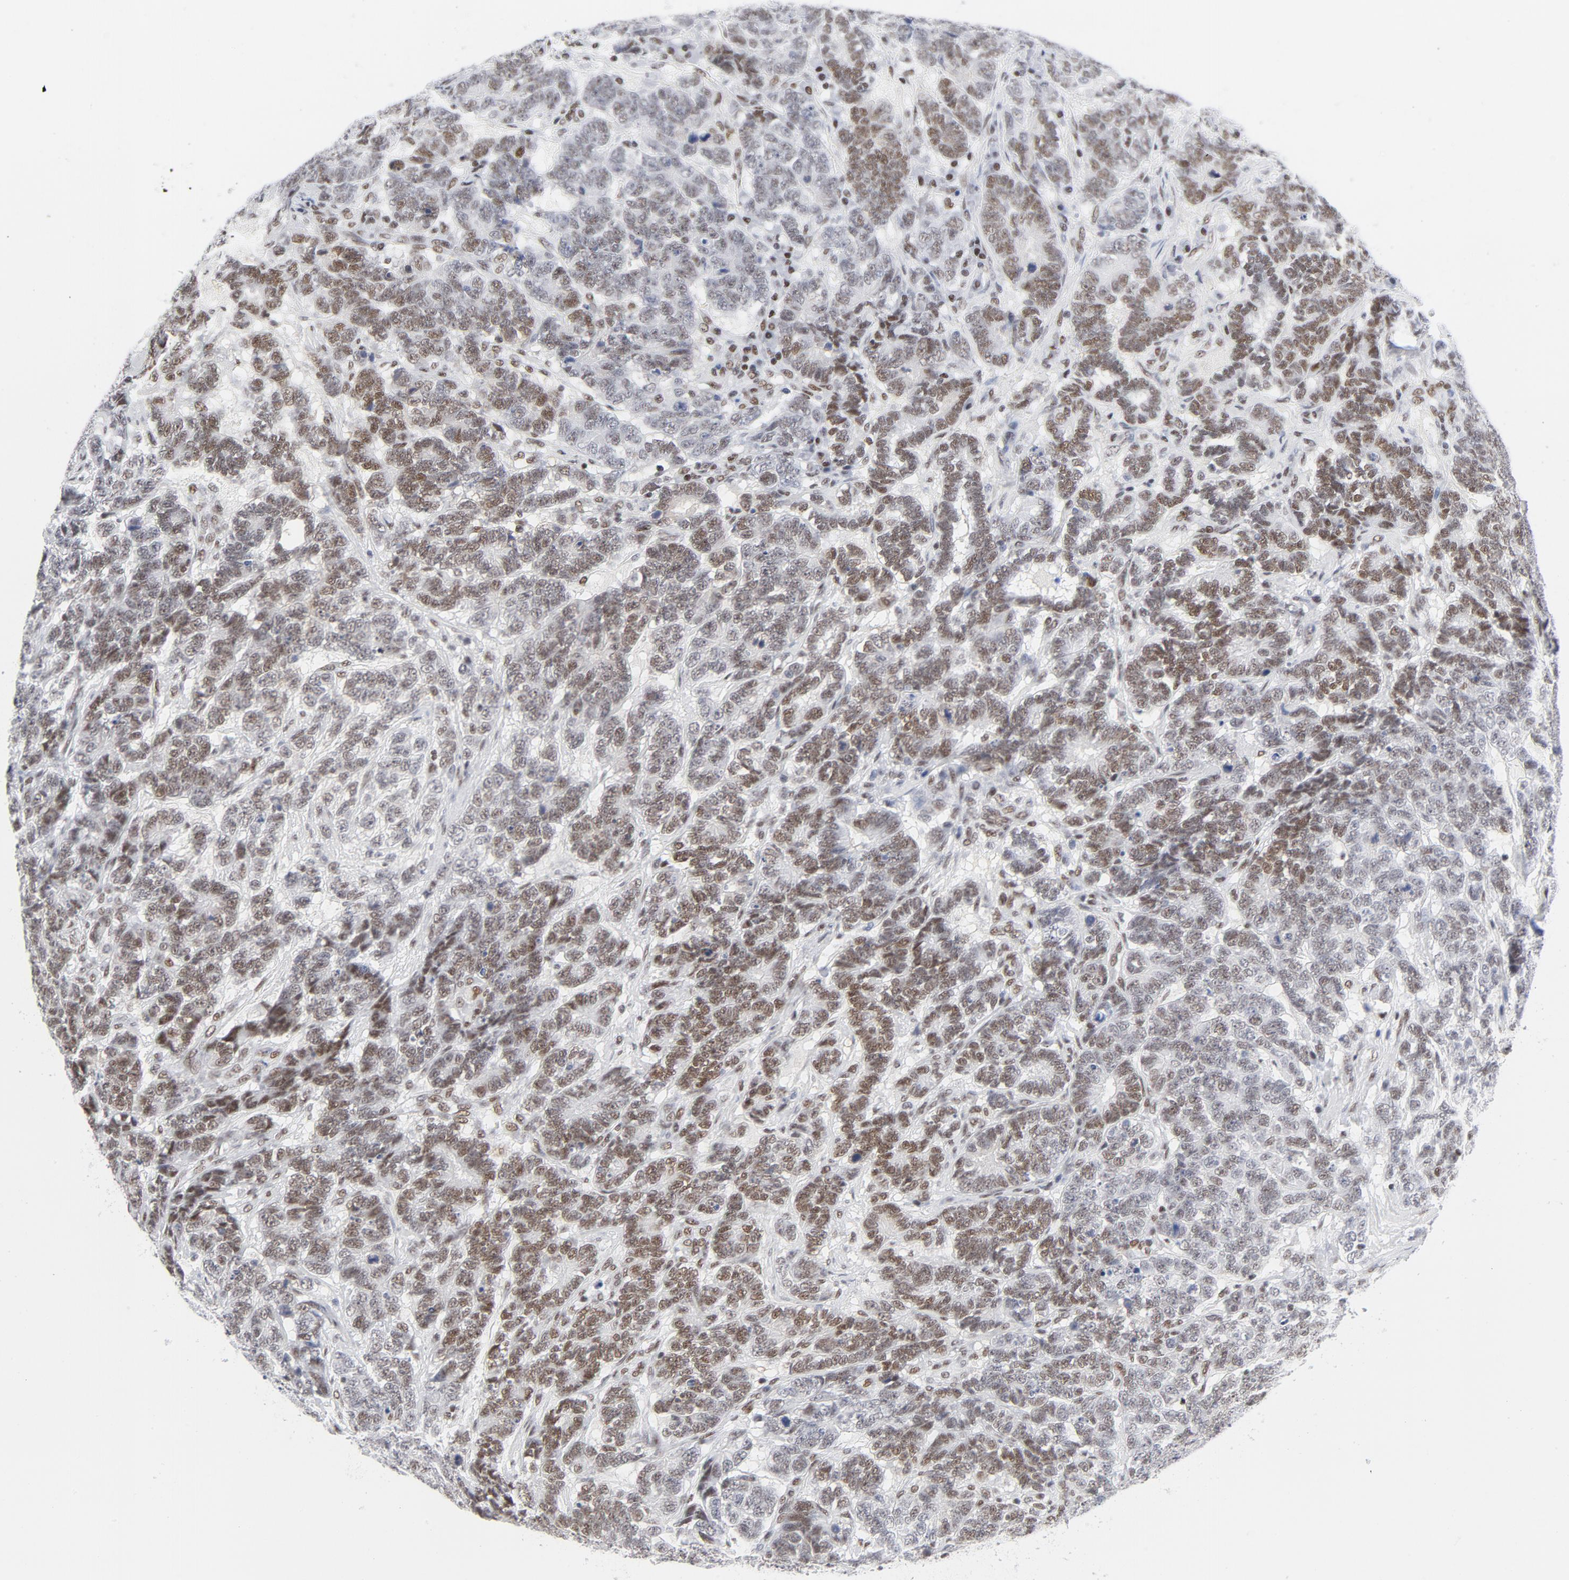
{"staining": {"intensity": "moderate", "quantity": "25%-75%", "location": "nuclear"}, "tissue": "testis cancer", "cell_type": "Tumor cells", "image_type": "cancer", "snomed": [{"axis": "morphology", "description": "Carcinoma, Embryonal, NOS"}, {"axis": "topography", "description": "Testis"}], "caption": "There is medium levels of moderate nuclear positivity in tumor cells of embryonal carcinoma (testis), as demonstrated by immunohistochemical staining (brown color).", "gene": "ATF2", "patient": {"sex": "male", "age": 26}}